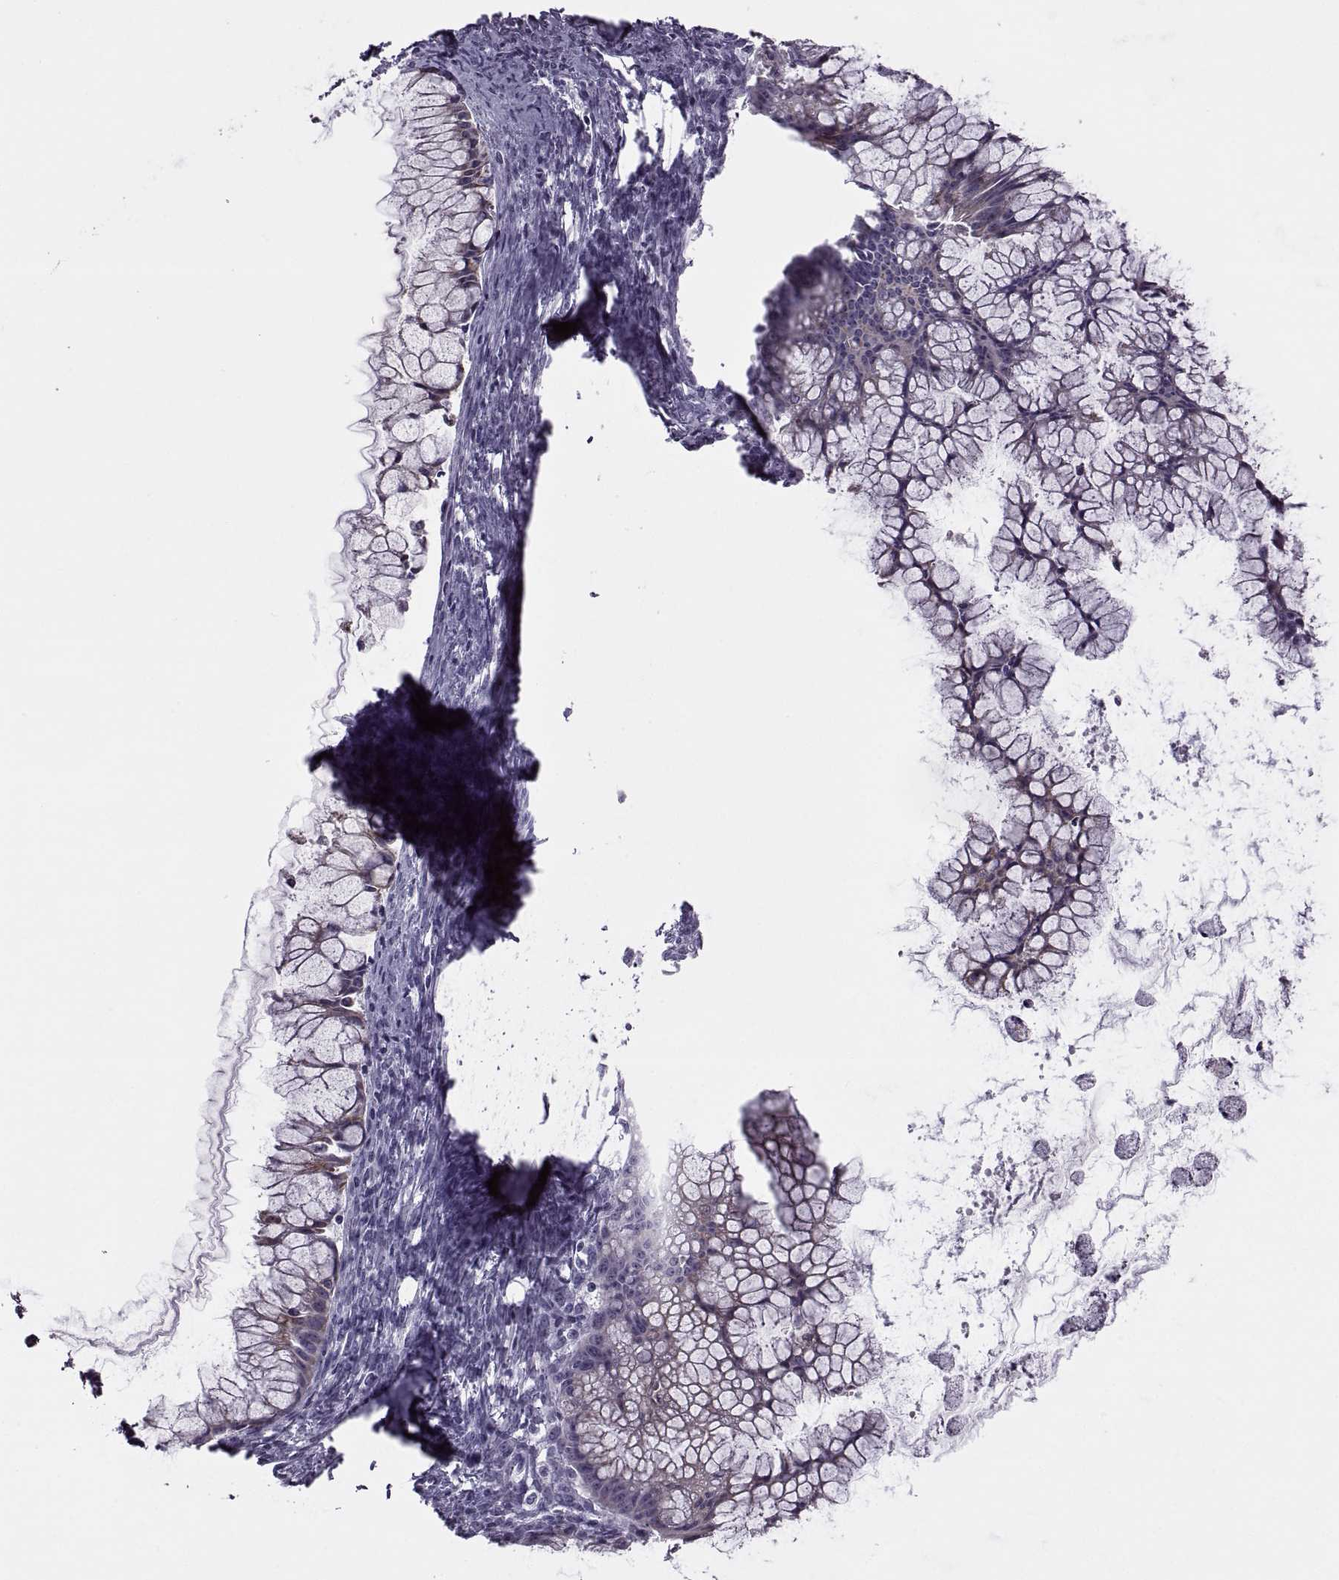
{"staining": {"intensity": "weak", "quantity": "<25%", "location": "cytoplasmic/membranous"}, "tissue": "ovarian cancer", "cell_type": "Tumor cells", "image_type": "cancer", "snomed": [{"axis": "morphology", "description": "Cystadenocarcinoma, mucinous, NOS"}, {"axis": "topography", "description": "Ovary"}], "caption": "Immunohistochemistry of ovarian cancer exhibits no staining in tumor cells.", "gene": "ASIC2", "patient": {"sex": "female", "age": 41}}